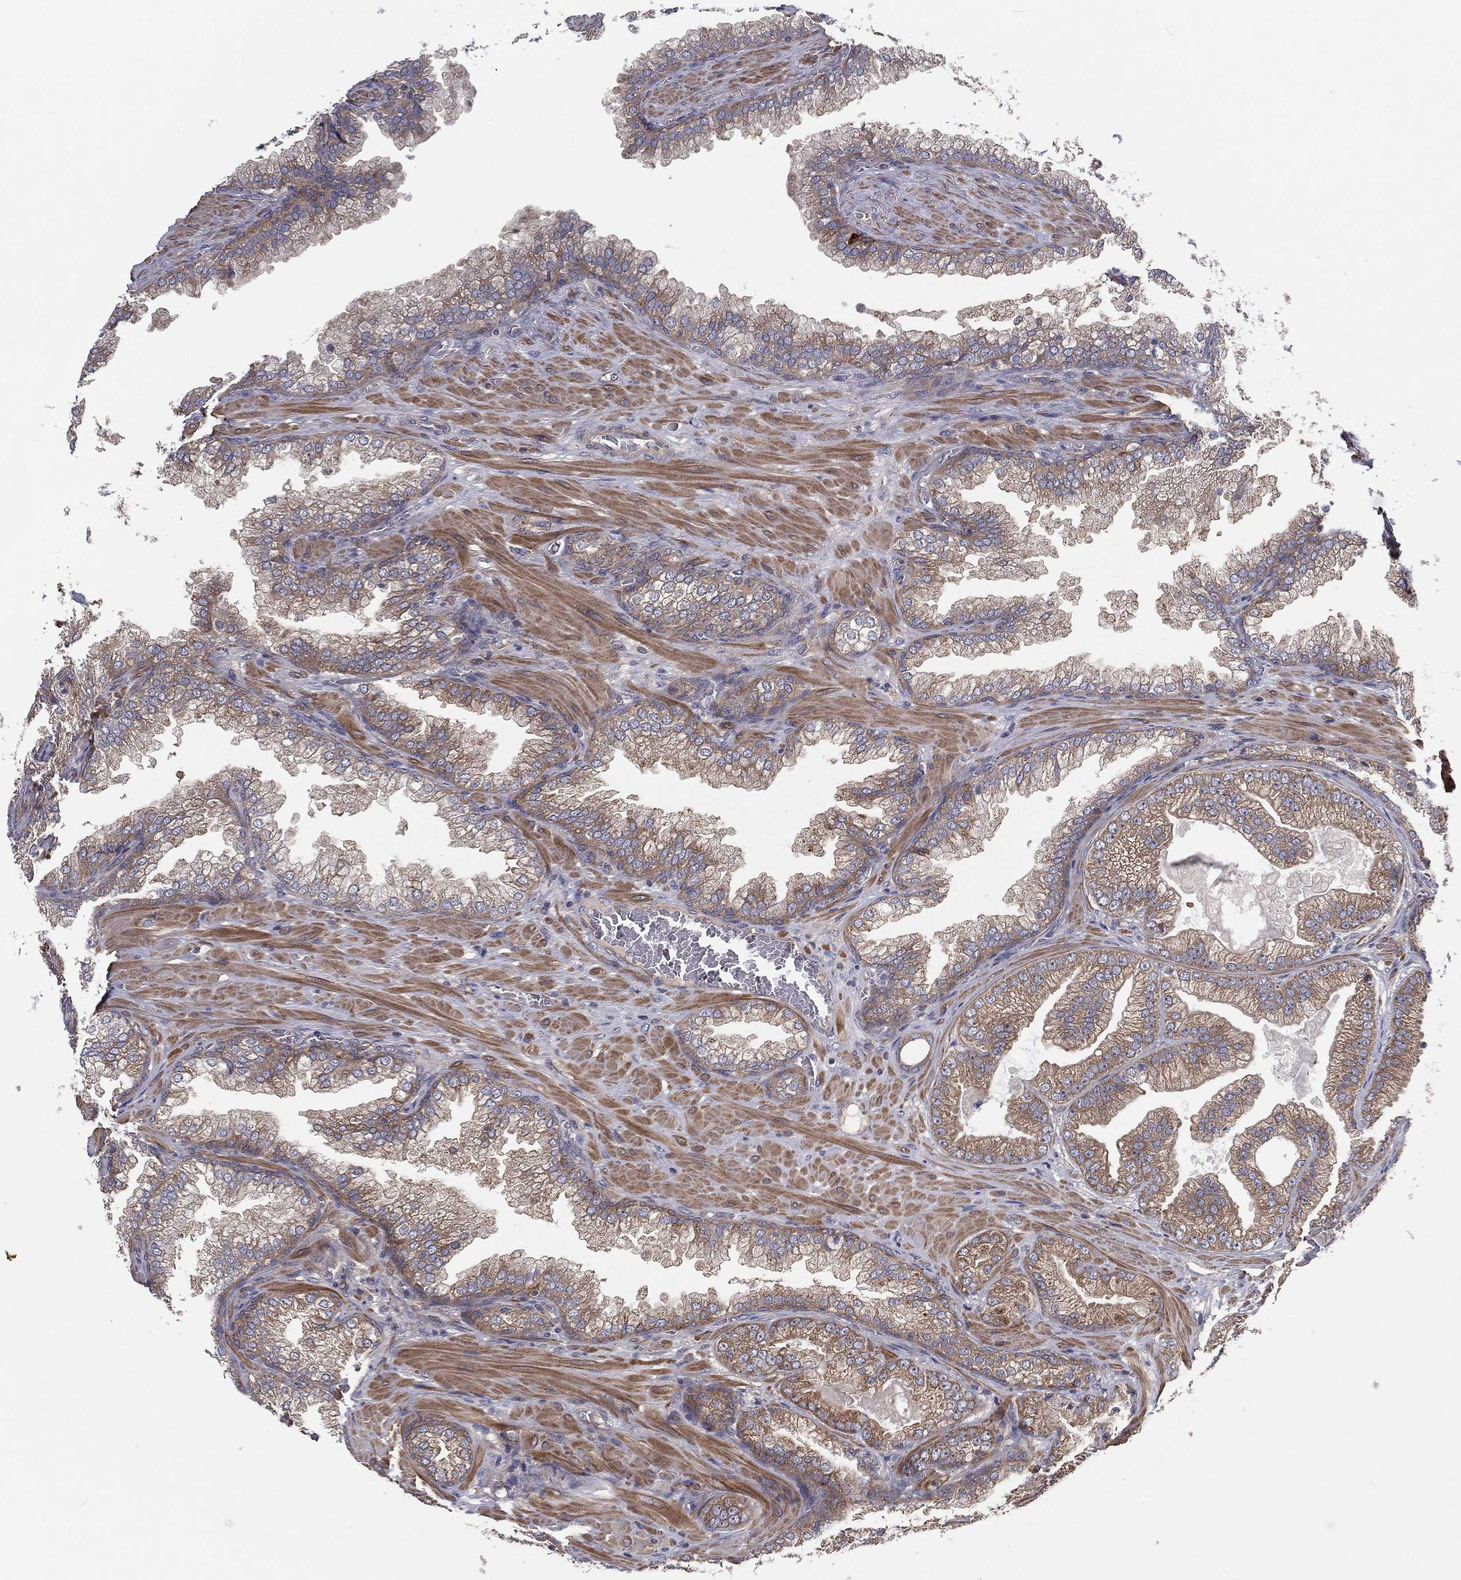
{"staining": {"intensity": "moderate", "quantity": "<25%", "location": "cytoplasmic/membranous"}, "tissue": "prostate cancer", "cell_type": "Tumor cells", "image_type": "cancer", "snomed": [{"axis": "morphology", "description": "Adenocarcinoma, Low grade"}, {"axis": "topography", "description": "Prostate"}], "caption": "There is low levels of moderate cytoplasmic/membranous expression in tumor cells of prostate low-grade adenocarcinoma, as demonstrated by immunohistochemical staining (brown color).", "gene": "EIF2B5", "patient": {"sex": "male", "age": 57}}